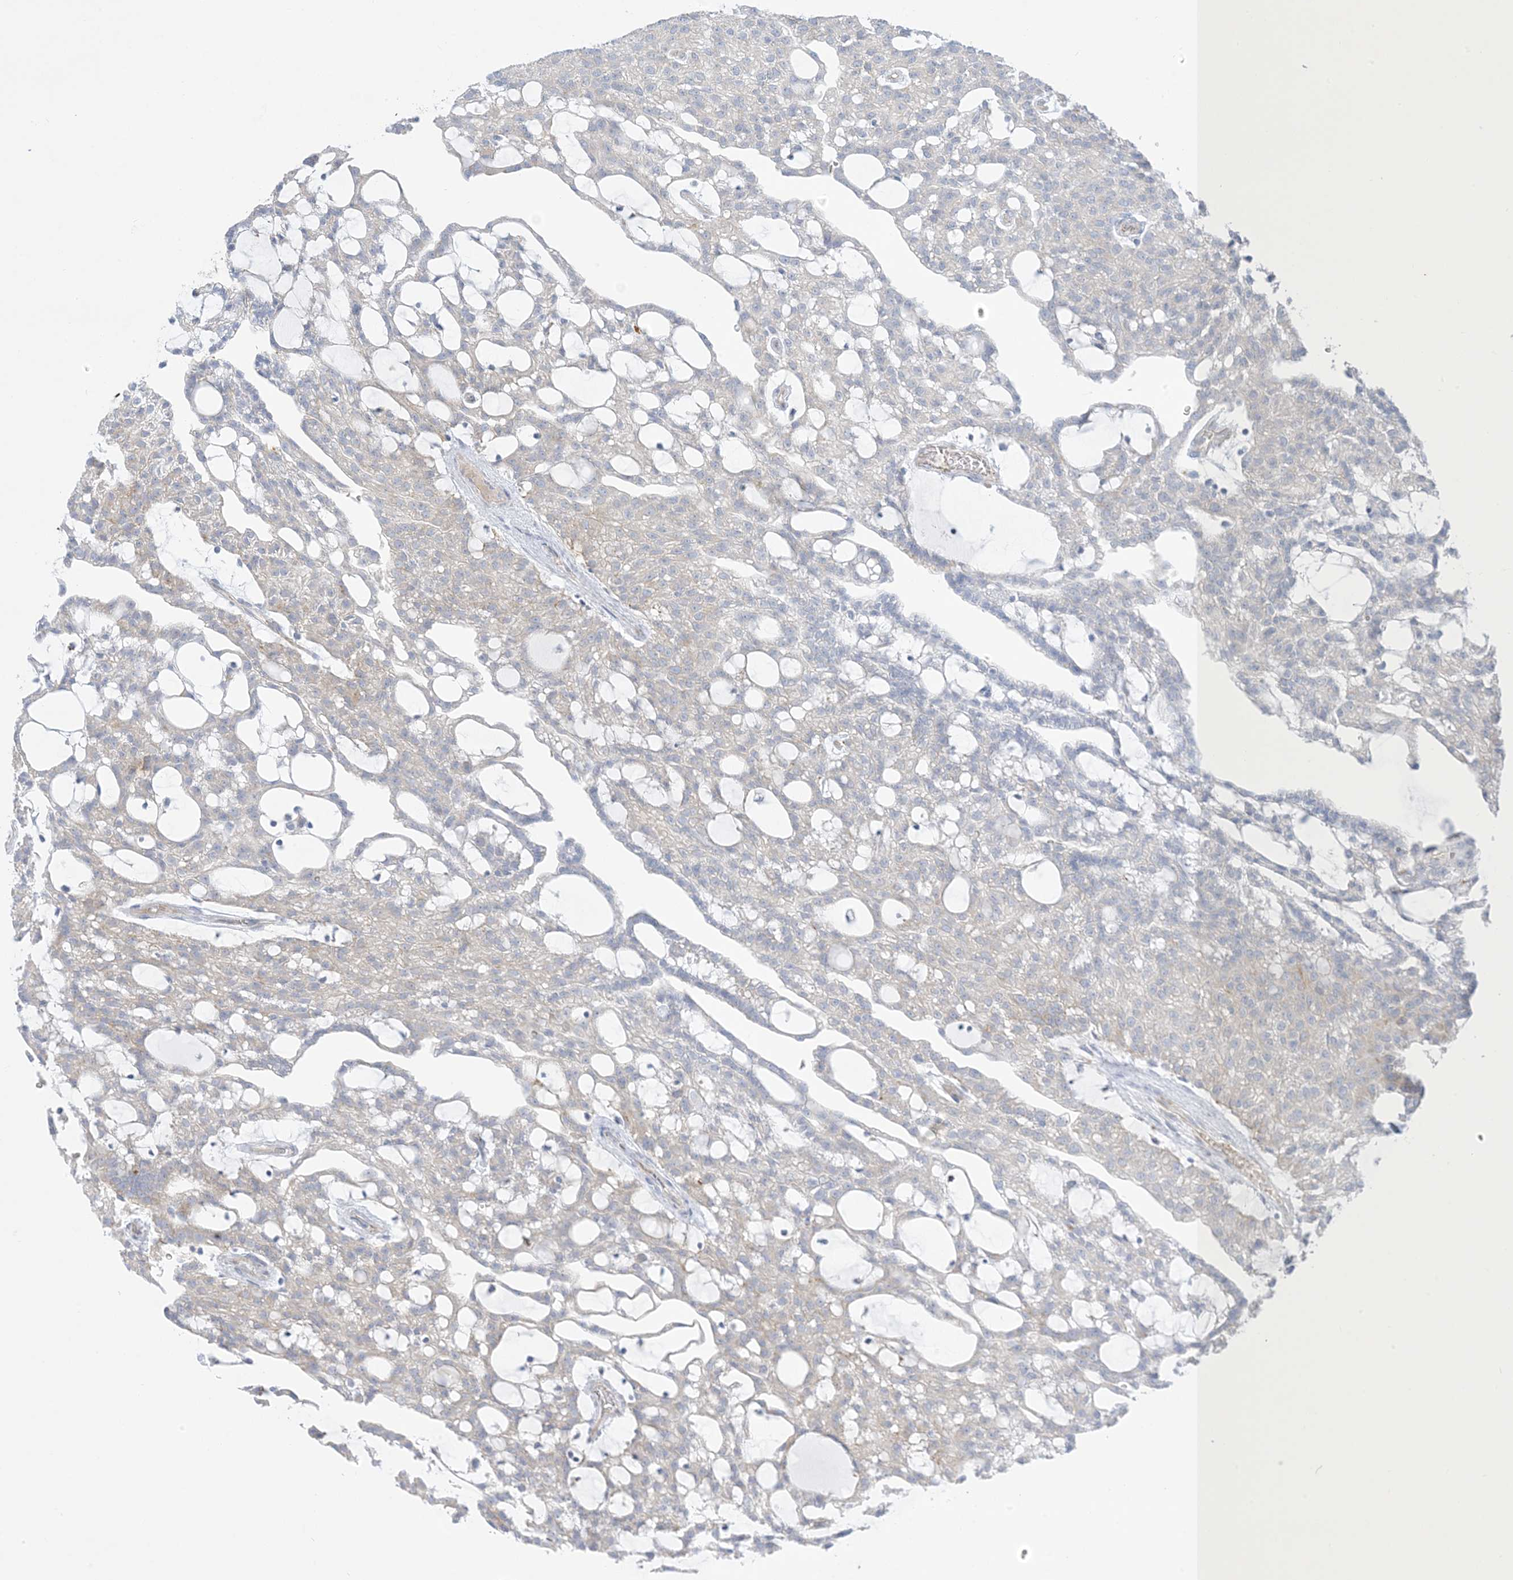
{"staining": {"intensity": "negative", "quantity": "none", "location": "none"}, "tissue": "renal cancer", "cell_type": "Tumor cells", "image_type": "cancer", "snomed": [{"axis": "morphology", "description": "Adenocarcinoma, NOS"}, {"axis": "topography", "description": "Kidney"}], "caption": "Immunohistochemical staining of renal cancer demonstrates no significant expression in tumor cells.", "gene": "XIRP2", "patient": {"sex": "male", "age": 63}}